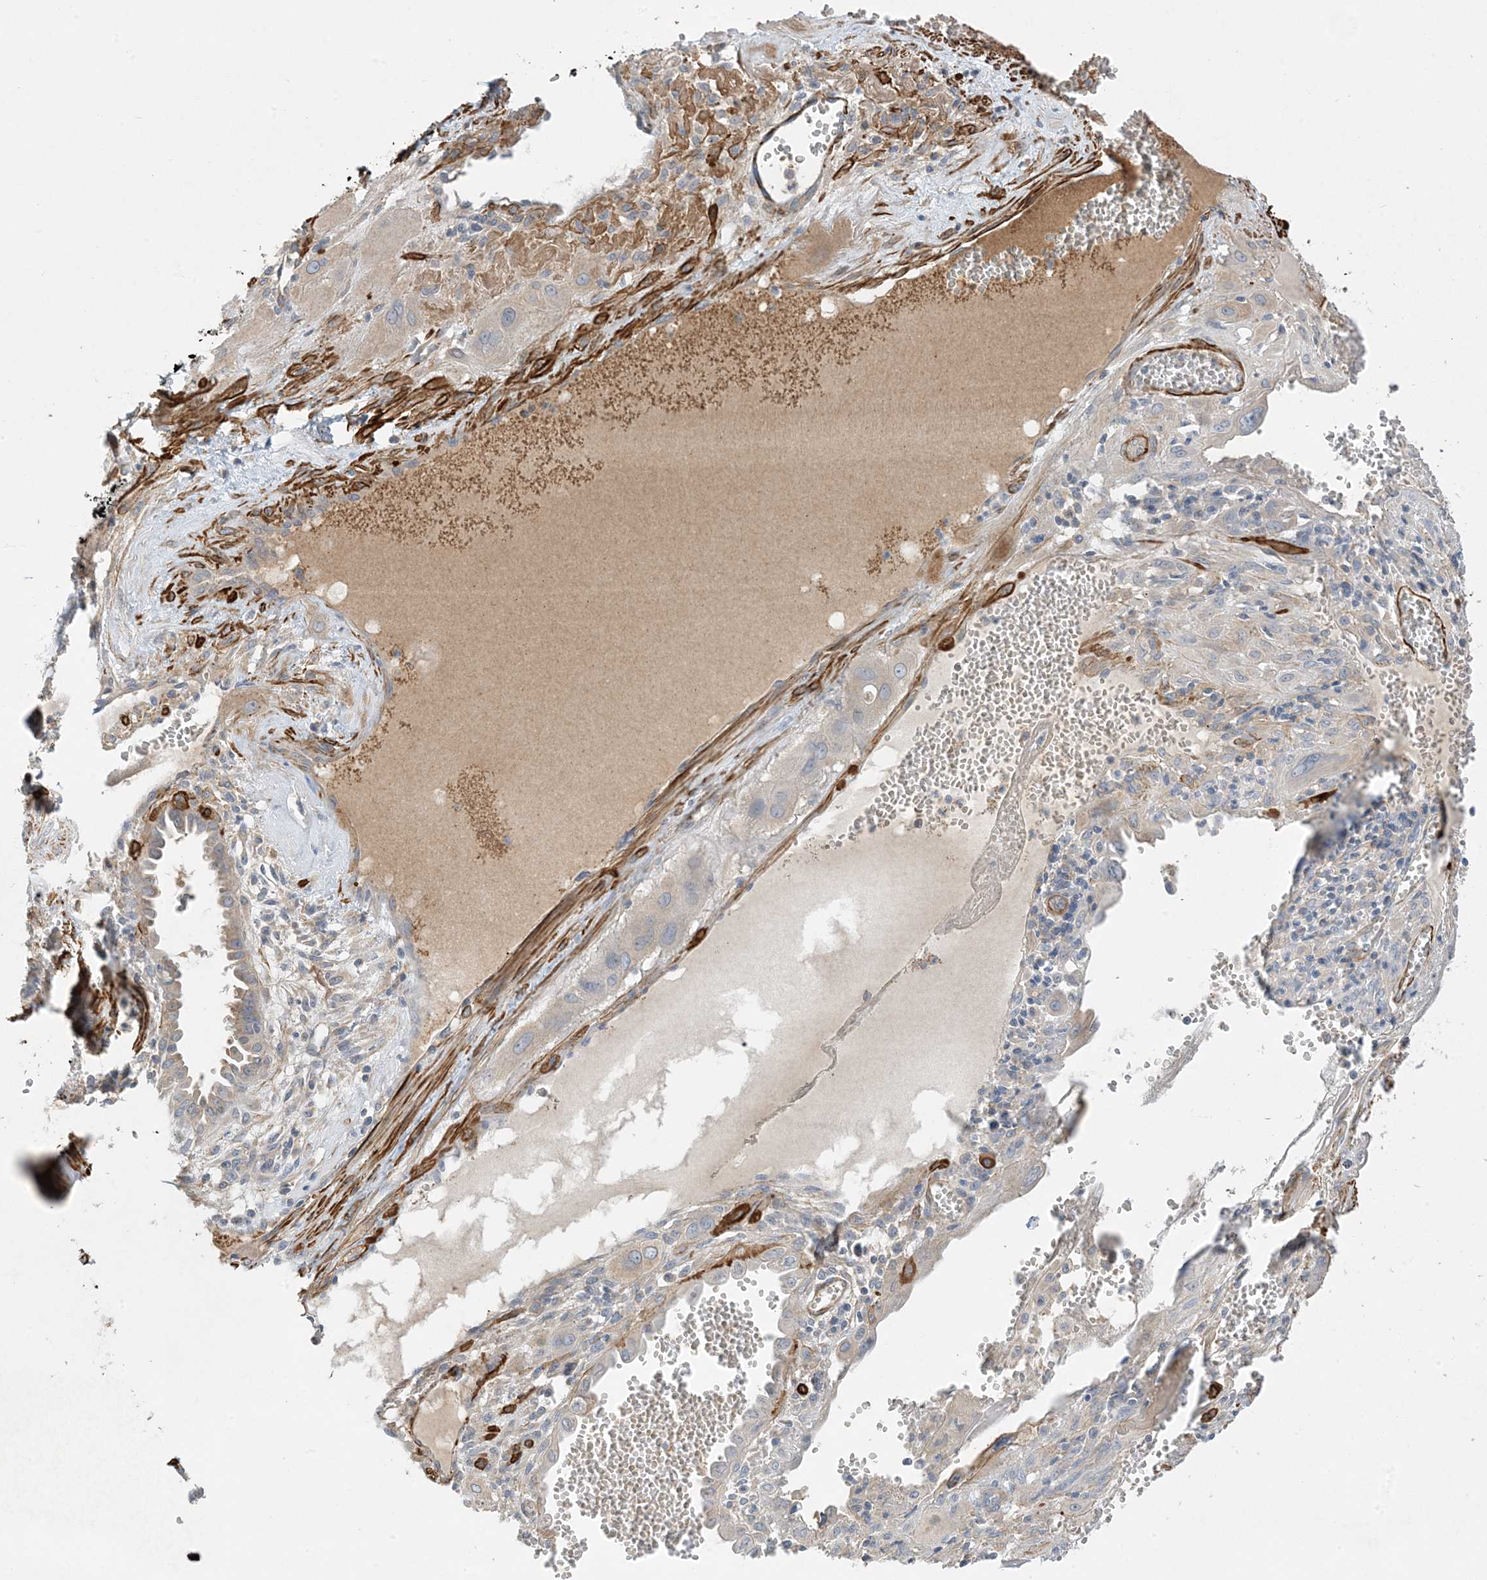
{"staining": {"intensity": "weak", "quantity": "<25%", "location": "cytoplasmic/membranous"}, "tissue": "cervical cancer", "cell_type": "Tumor cells", "image_type": "cancer", "snomed": [{"axis": "morphology", "description": "Squamous cell carcinoma, NOS"}, {"axis": "topography", "description": "Cervix"}], "caption": "Tumor cells are negative for brown protein staining in cervical cancer.", "gene": "KIFBP", "patient": {"sex": "female", "age": 34}}